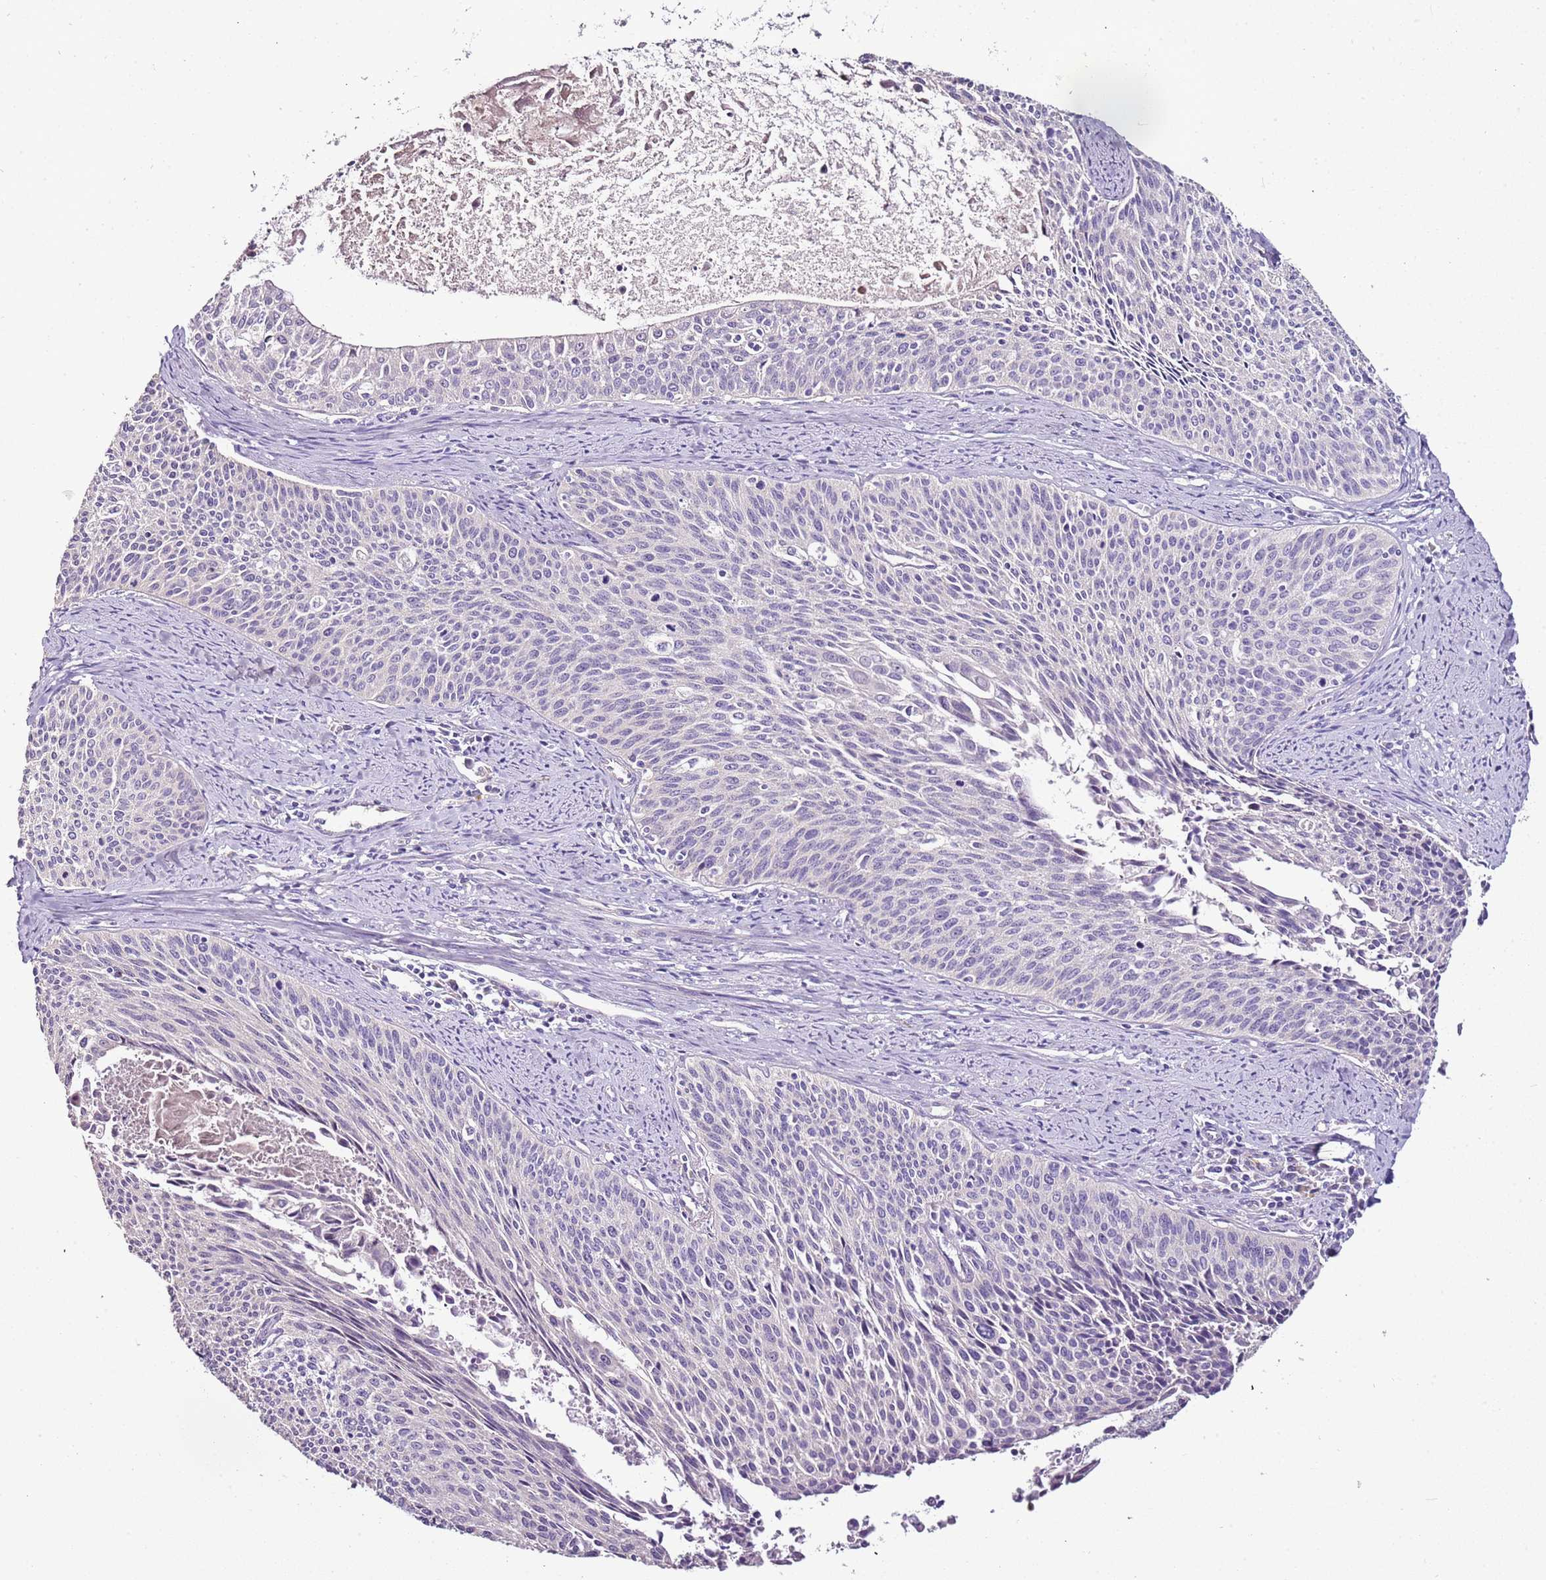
{"staining": {"intensity": "negative", "quantity": "none", "location": "none"}, "tissue": "cervical cancer", "cell_type": "Tumor cells", "image_type": "cancer", "snomed": [{"axis": "morphology", "description": "Squamous cell carcinoma, NOS"}, {"axis": "topography", "description": "Cervix"}], "caption": "This is a photomicrograph of immunohistochemistry (IHC) staining of squamous cell carcinoma (cervical), which shows no staining in tumor cells.", "gene": "FAM20A", "patient": {"sex": "female", "age": 55}}